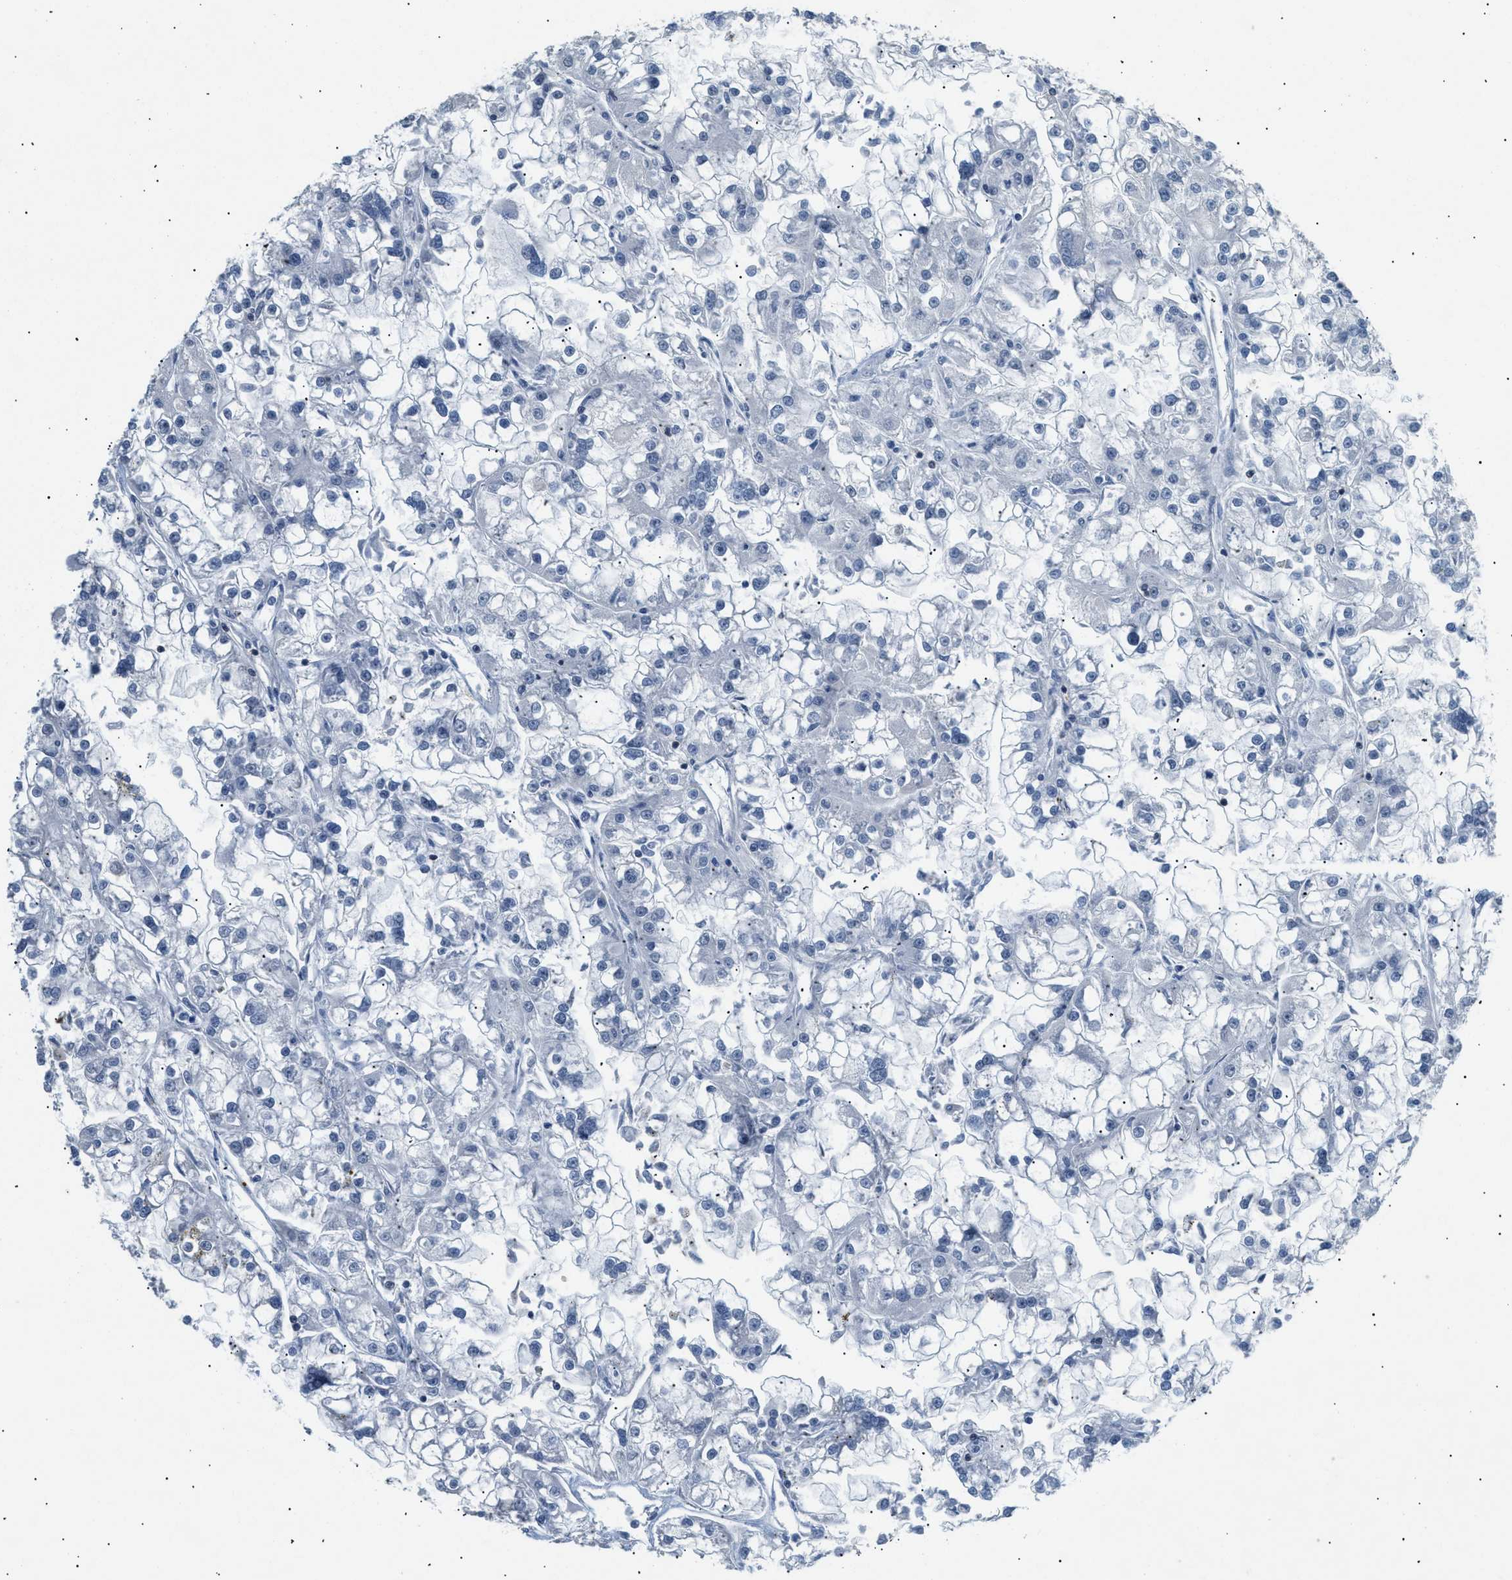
{"staining": {"intensity": "negative", "quantity": "none", "location": "none"}, "tissue": "renal cancer", "cell_type": "Tumor cells", "image_type": "cancer", "snomed": [{"axis": "morphology", "description": "Adenocarcinoma, NOS"}, {"axis": "topography", "description": "Kidney"}], "caption": "DAB (3,3'-diaminobenzidine) immunohistochemical staining of renal adenocarcinoma demonstrates no significant staining in tumor cells.", "gene": "KCNC3", "patient": {"sex": "female", "age": 52}}